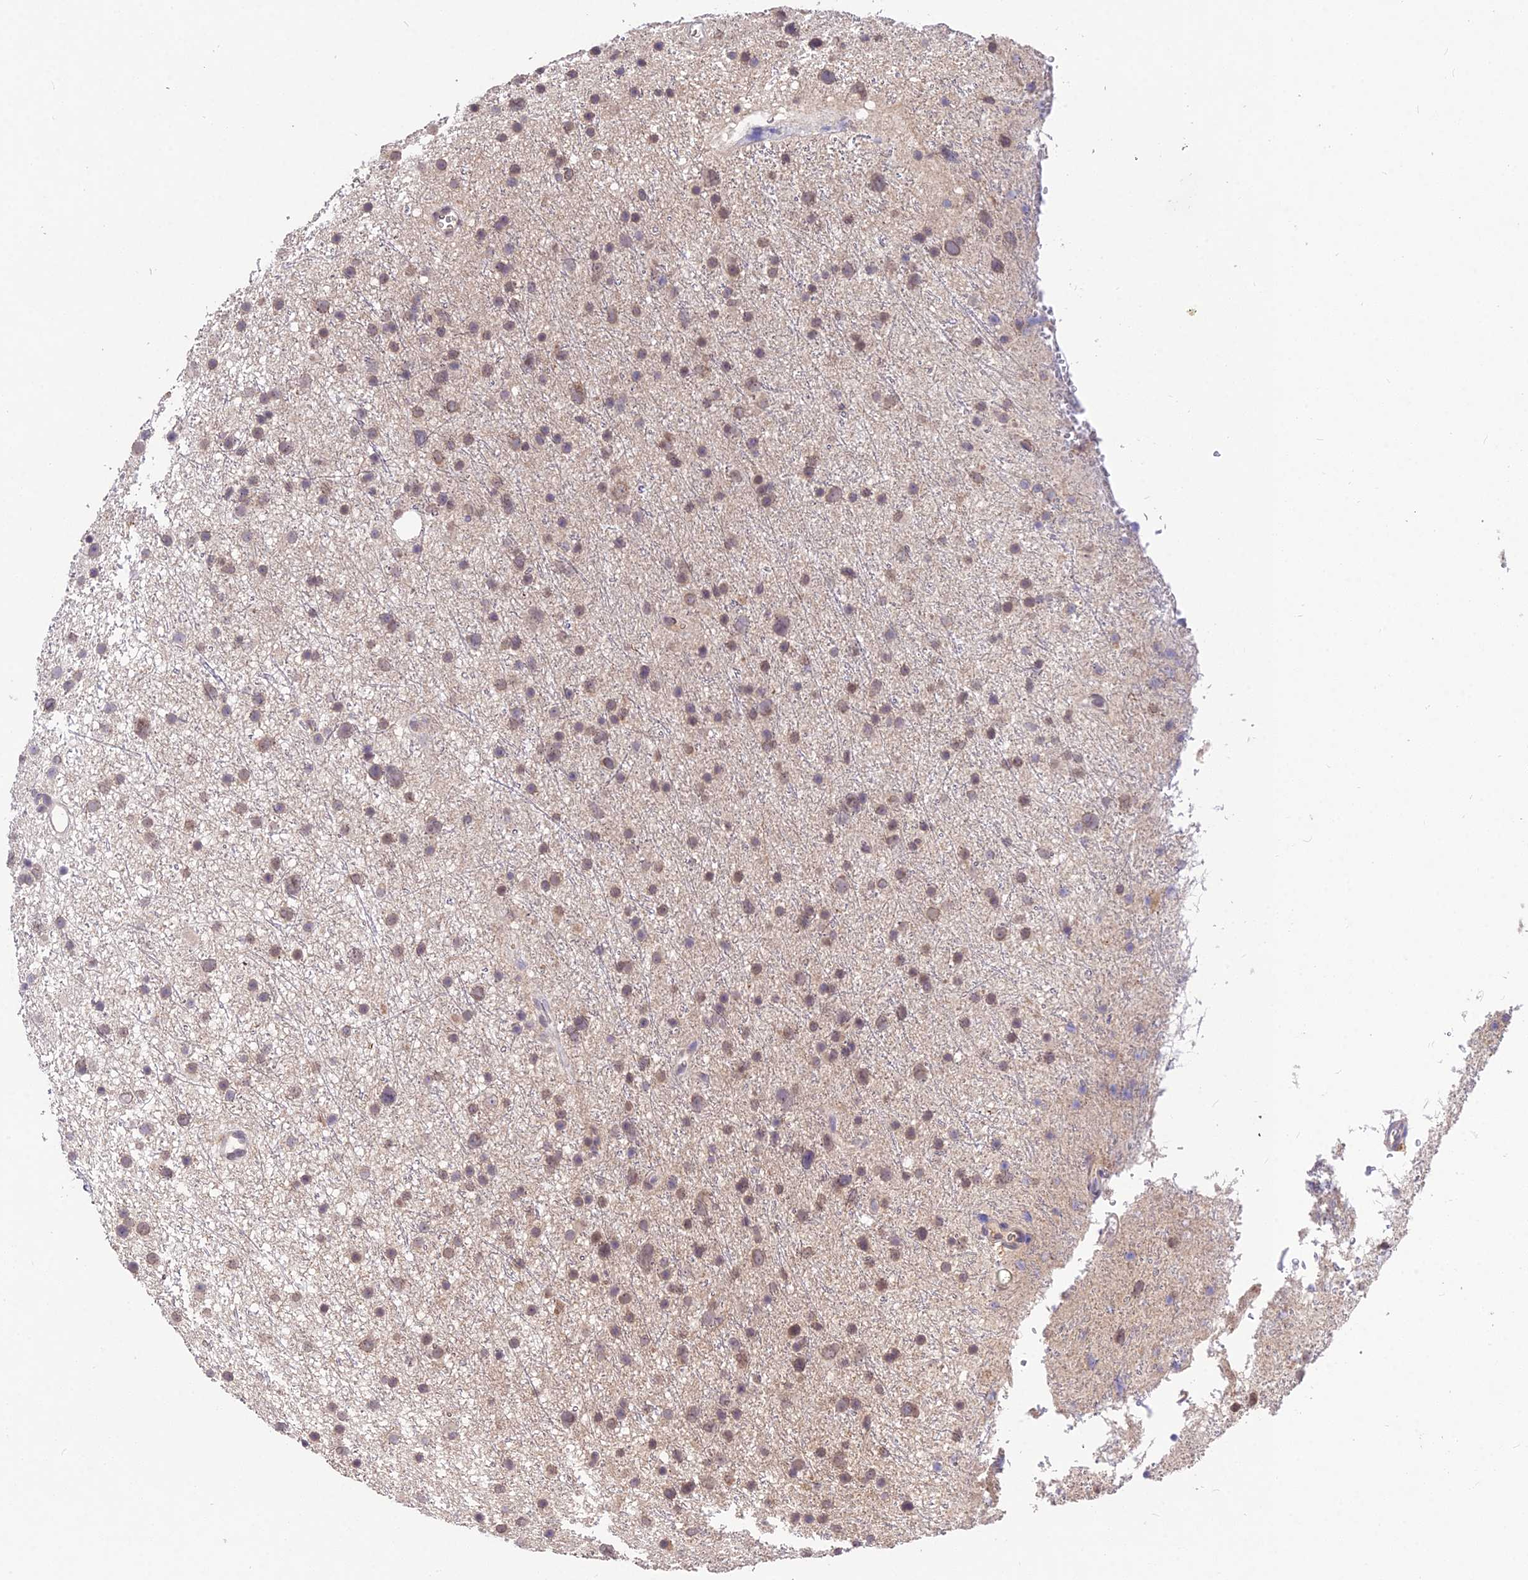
{"staining": {"intensity": "weak", "quantity": ">75%", "location": "nuclear"}, "tissue": "glioma", "cell_type": "Tumor cells", "image_type": "cancer", "snomed": [{"axis": "morphology", "description": "Glioma, malignant, Low grade"}, {"axis": "topography", "description": "Cerebral cortex"}], "caption": "Glioma tissue shows weak nuclear staining in approximately >75% of tumor cells", "gene": "PGK1", "patient": {"sex": "female", "age": 39}}